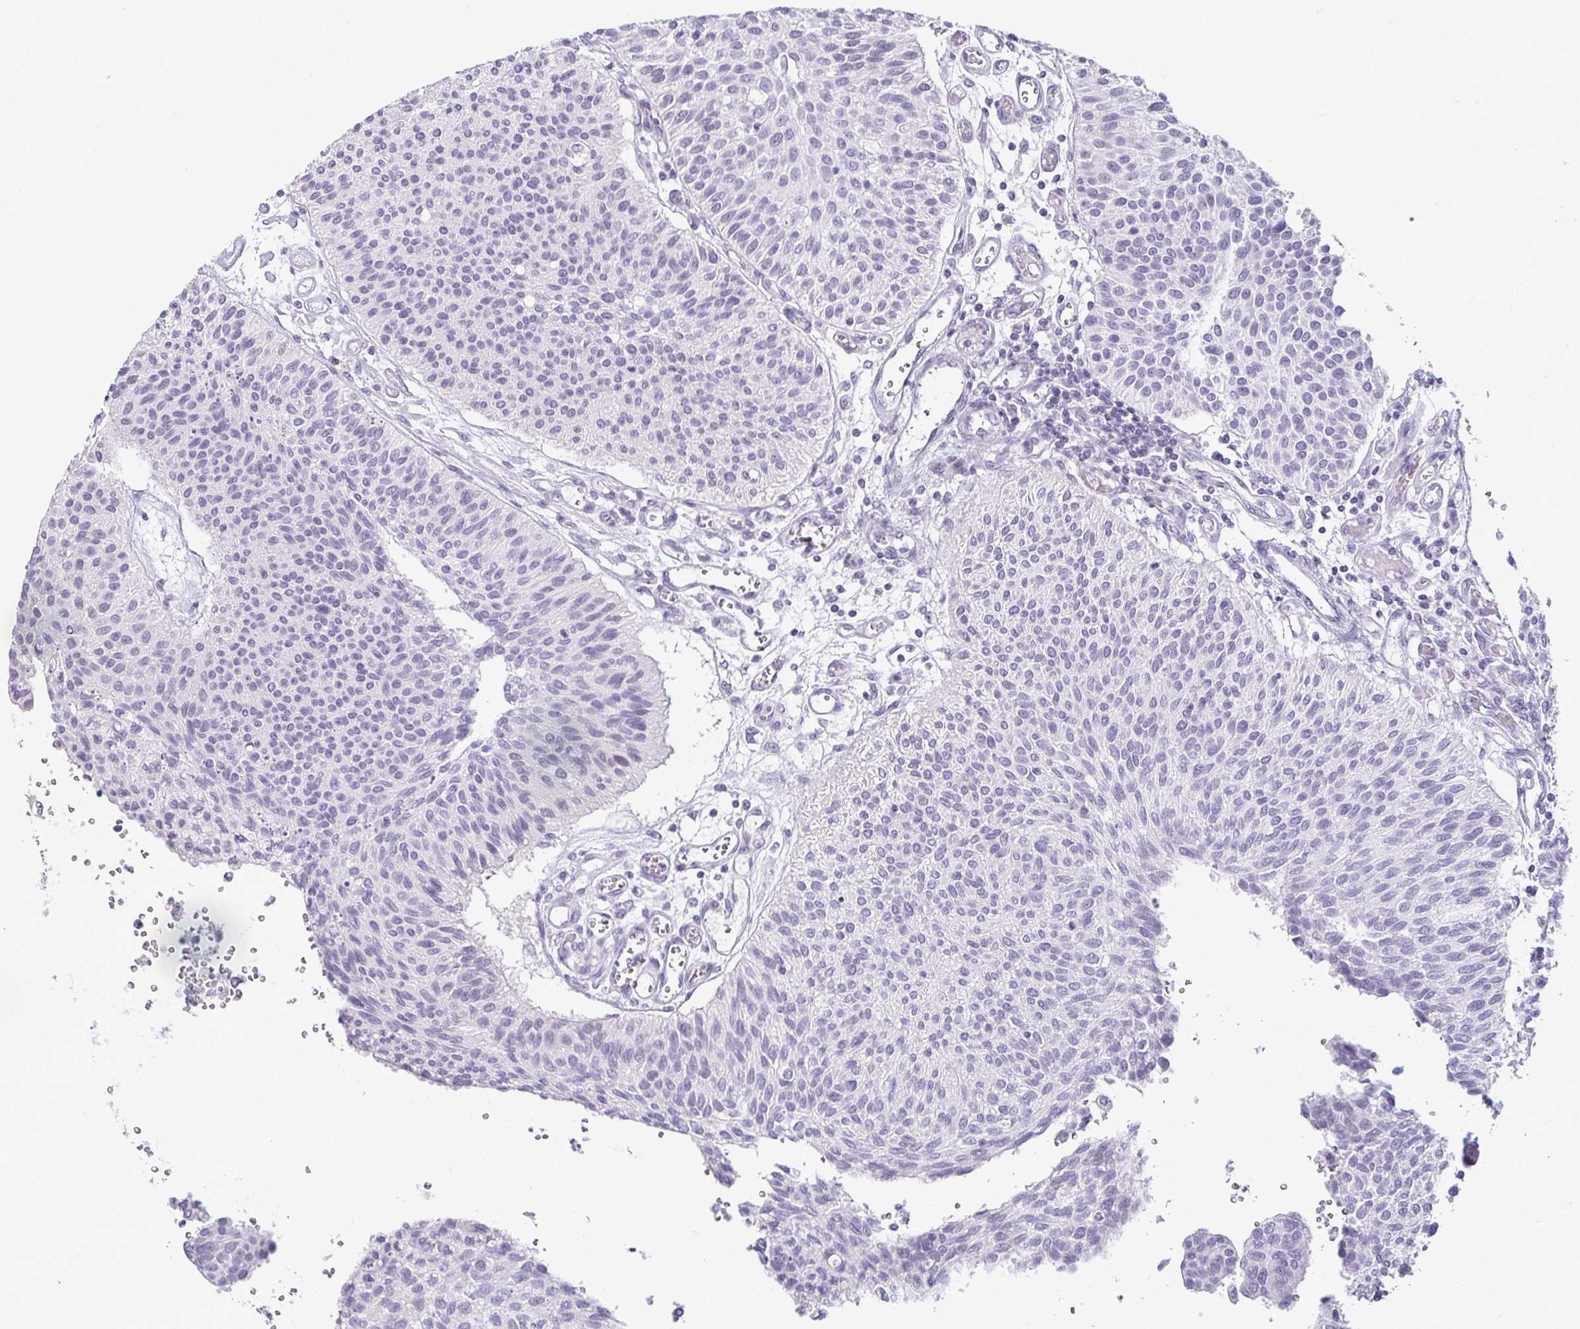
{"staining": {"intensity": "negative", "quantity": "none", "location": "none"}, "tissue": "urothelial cancer", "cell_type": "Tumor cells", "image_type": "cancer", "snomed": [{"axis": "morphology", "description": "Urothelial carcinoma, NOS"}, {"axis": "topography", "description": "Urinary bladder"}], "caption": "There is no significant staining in tumor cells of transitional cell carcinoma. (IHC, brightfield microscopy, high magnification).", "gene": "CR2", "patient": {"sex": "male", "age": 55}}